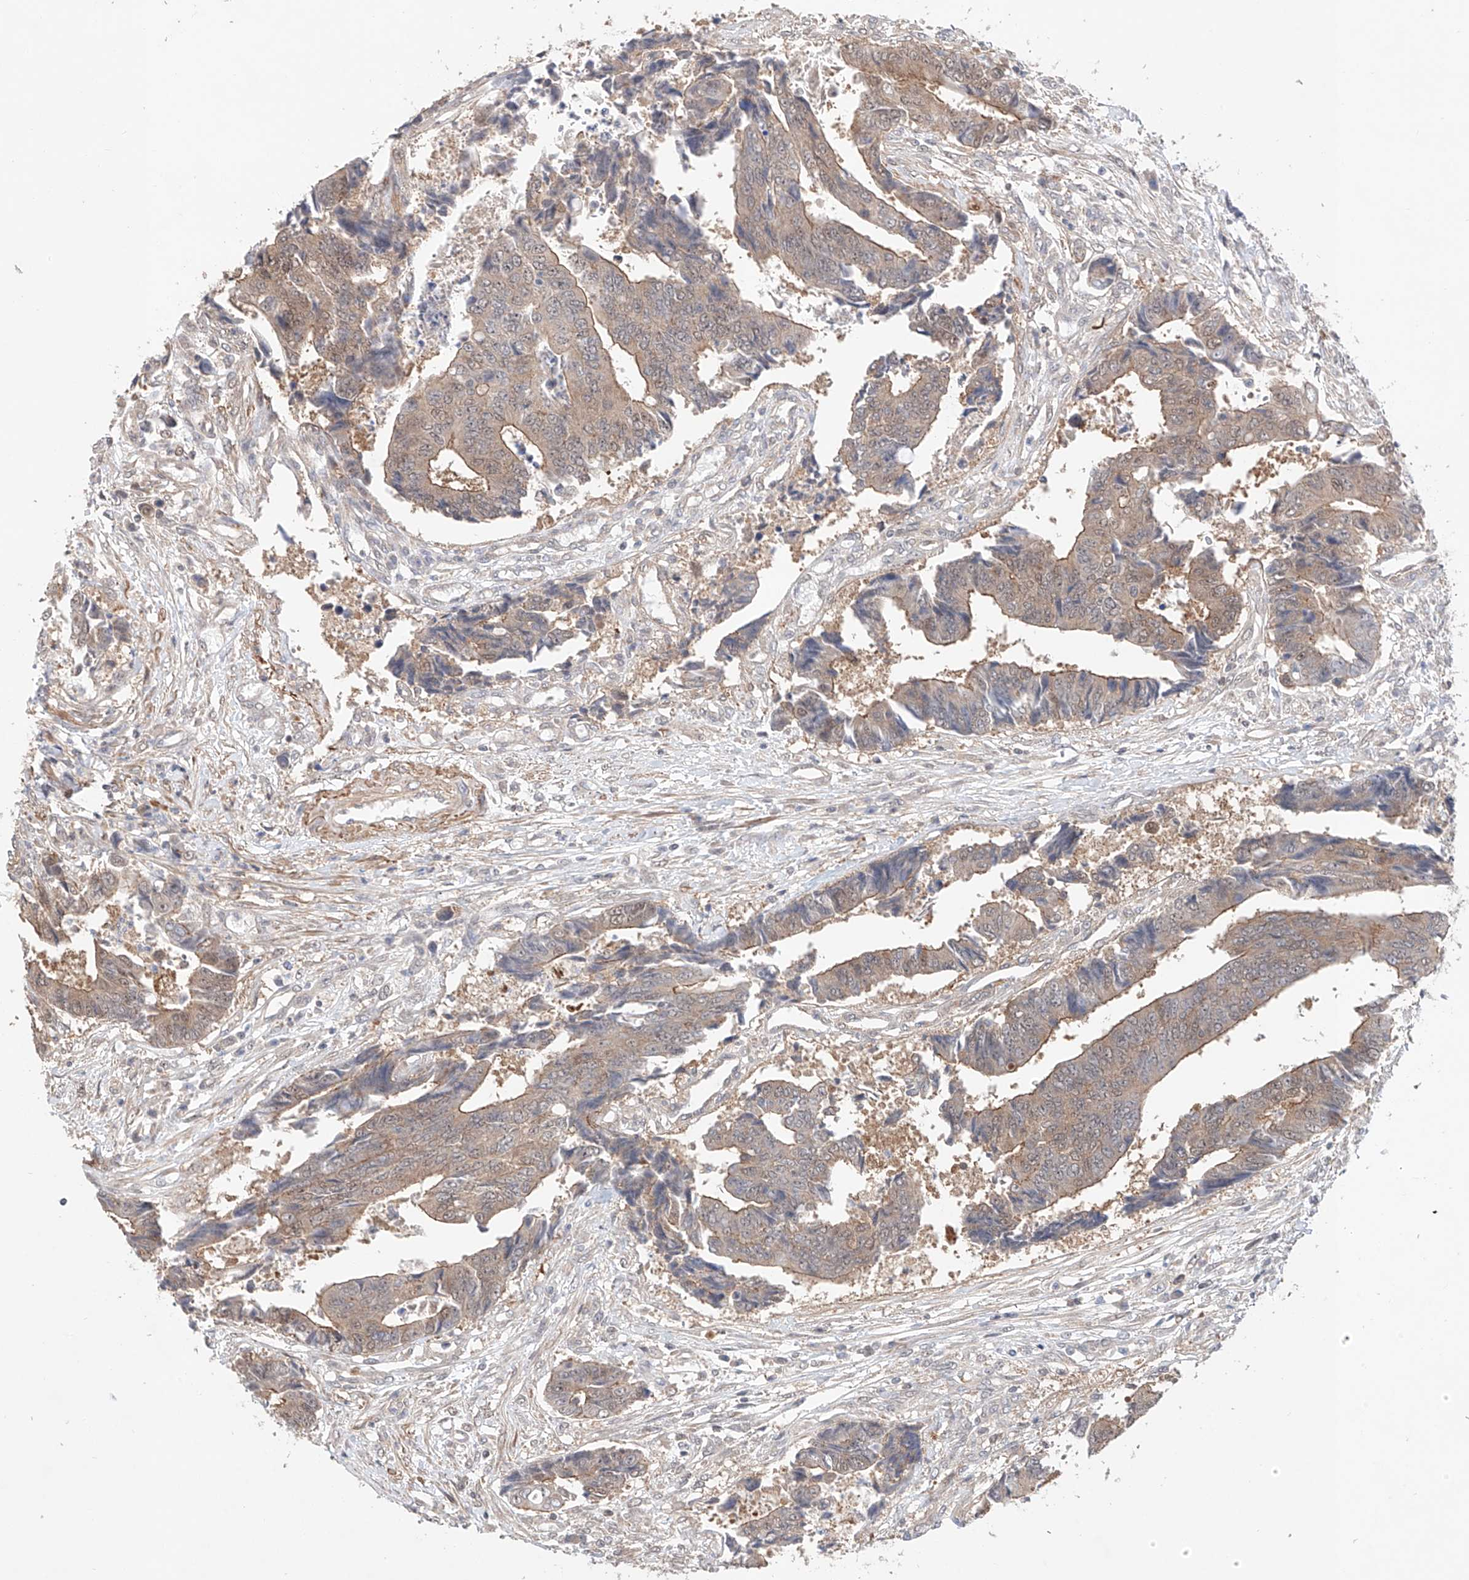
{"staining": {"intensity": "weak", "quantity": "25%-75%", "location": "cytoplasmic/membranous"}, "tissue": "colorectal cancer", "cell_type": "Tumor cells", "image_type": "cancer", "snomed": [{"axis": "morphology", "description": "Adenocarcinoma, NOS"}, {"axis": "topography", "description": "Rectum"}], "caption": "Immunohistochemical staining of colorectal cancer (adenocarcinoma) exhibits weak cytoplasmic/membranous protein expression in about 25%-75% of tumor cells.", "gene": "TSR2", "patient": {"sex": "male", "age": 84}}